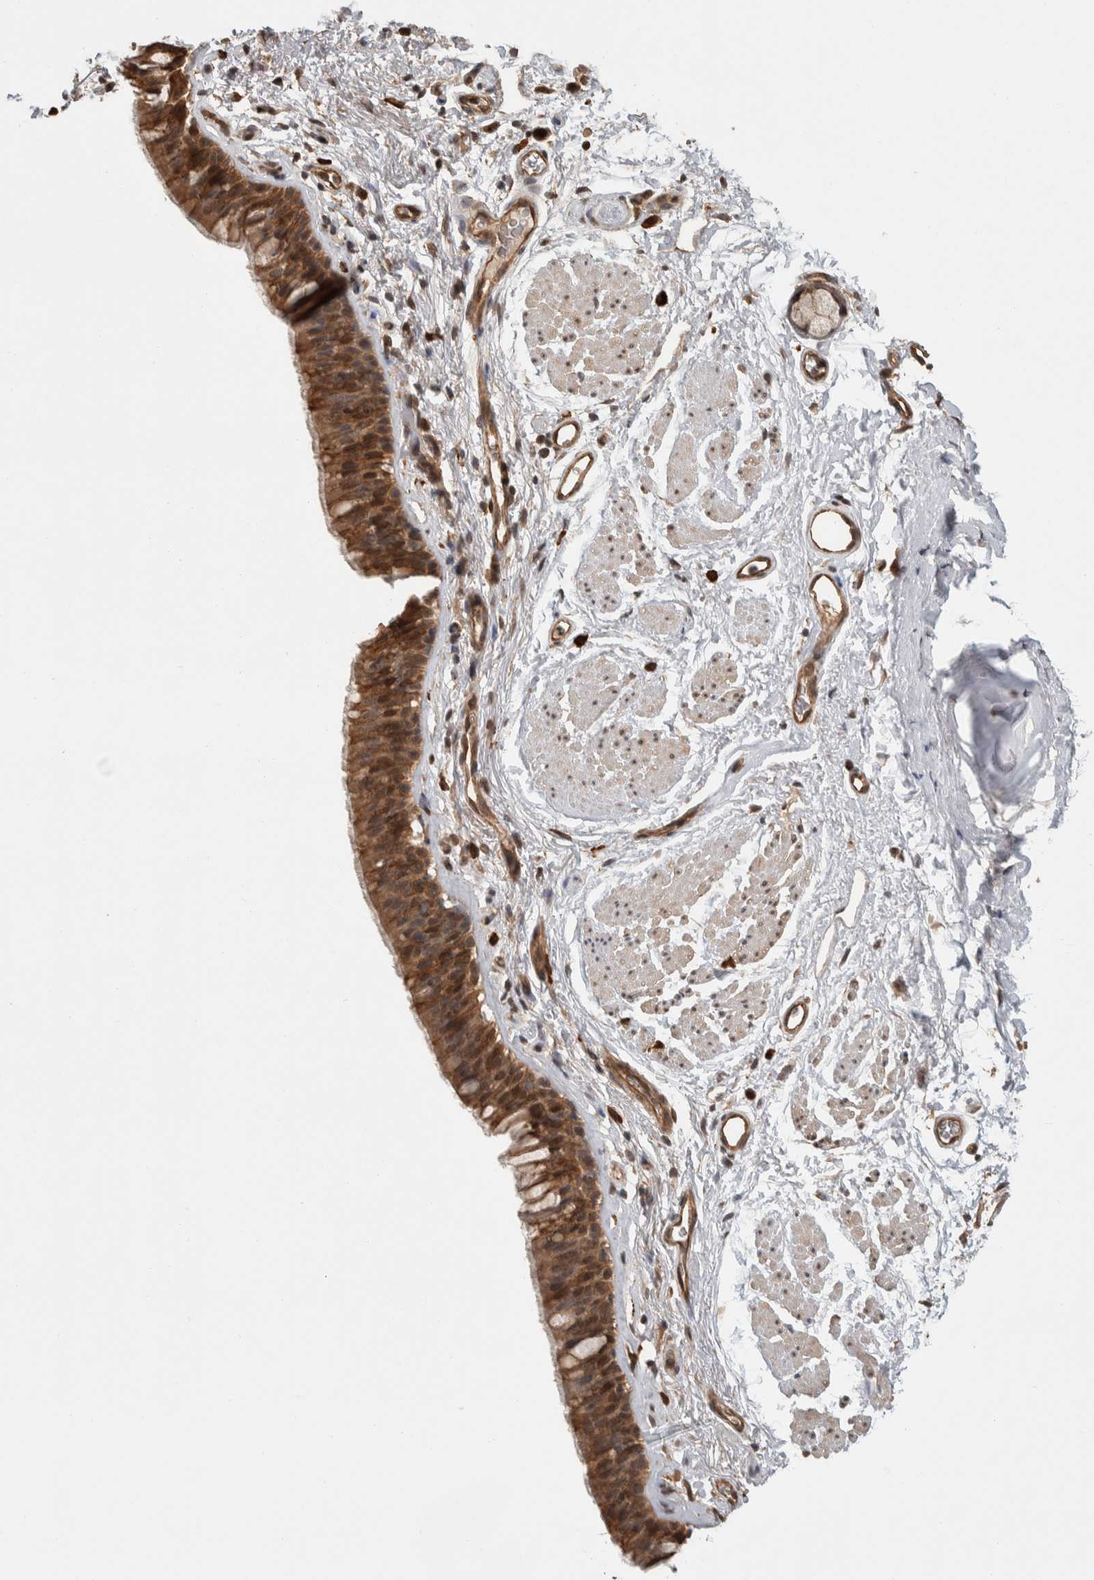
{"staining": {"intensity": "strong", "quantity": ">75%", "location": "cytoplasmic/membranous,nuclear"}, "tissue": "bronchus", "cell_type": "Respiratory epithelial cells", "image_type": "normal", "snomed": [{"axis": "morphology", "description": "Normal tissue, NOS"}, {"axis": "topography", "description": "Cartilage tissue"}, {"axis": "topography", "description": "Bronchus"}], "caption": "Strong cytoplasmic/membranous,nuclear positivity for a protein is appreciated in about >75% of respiratory epithelial cells of normal bronchus using IHC.", "gene": "ZNF592", "patient": {"sex": "female", "age": 53}}